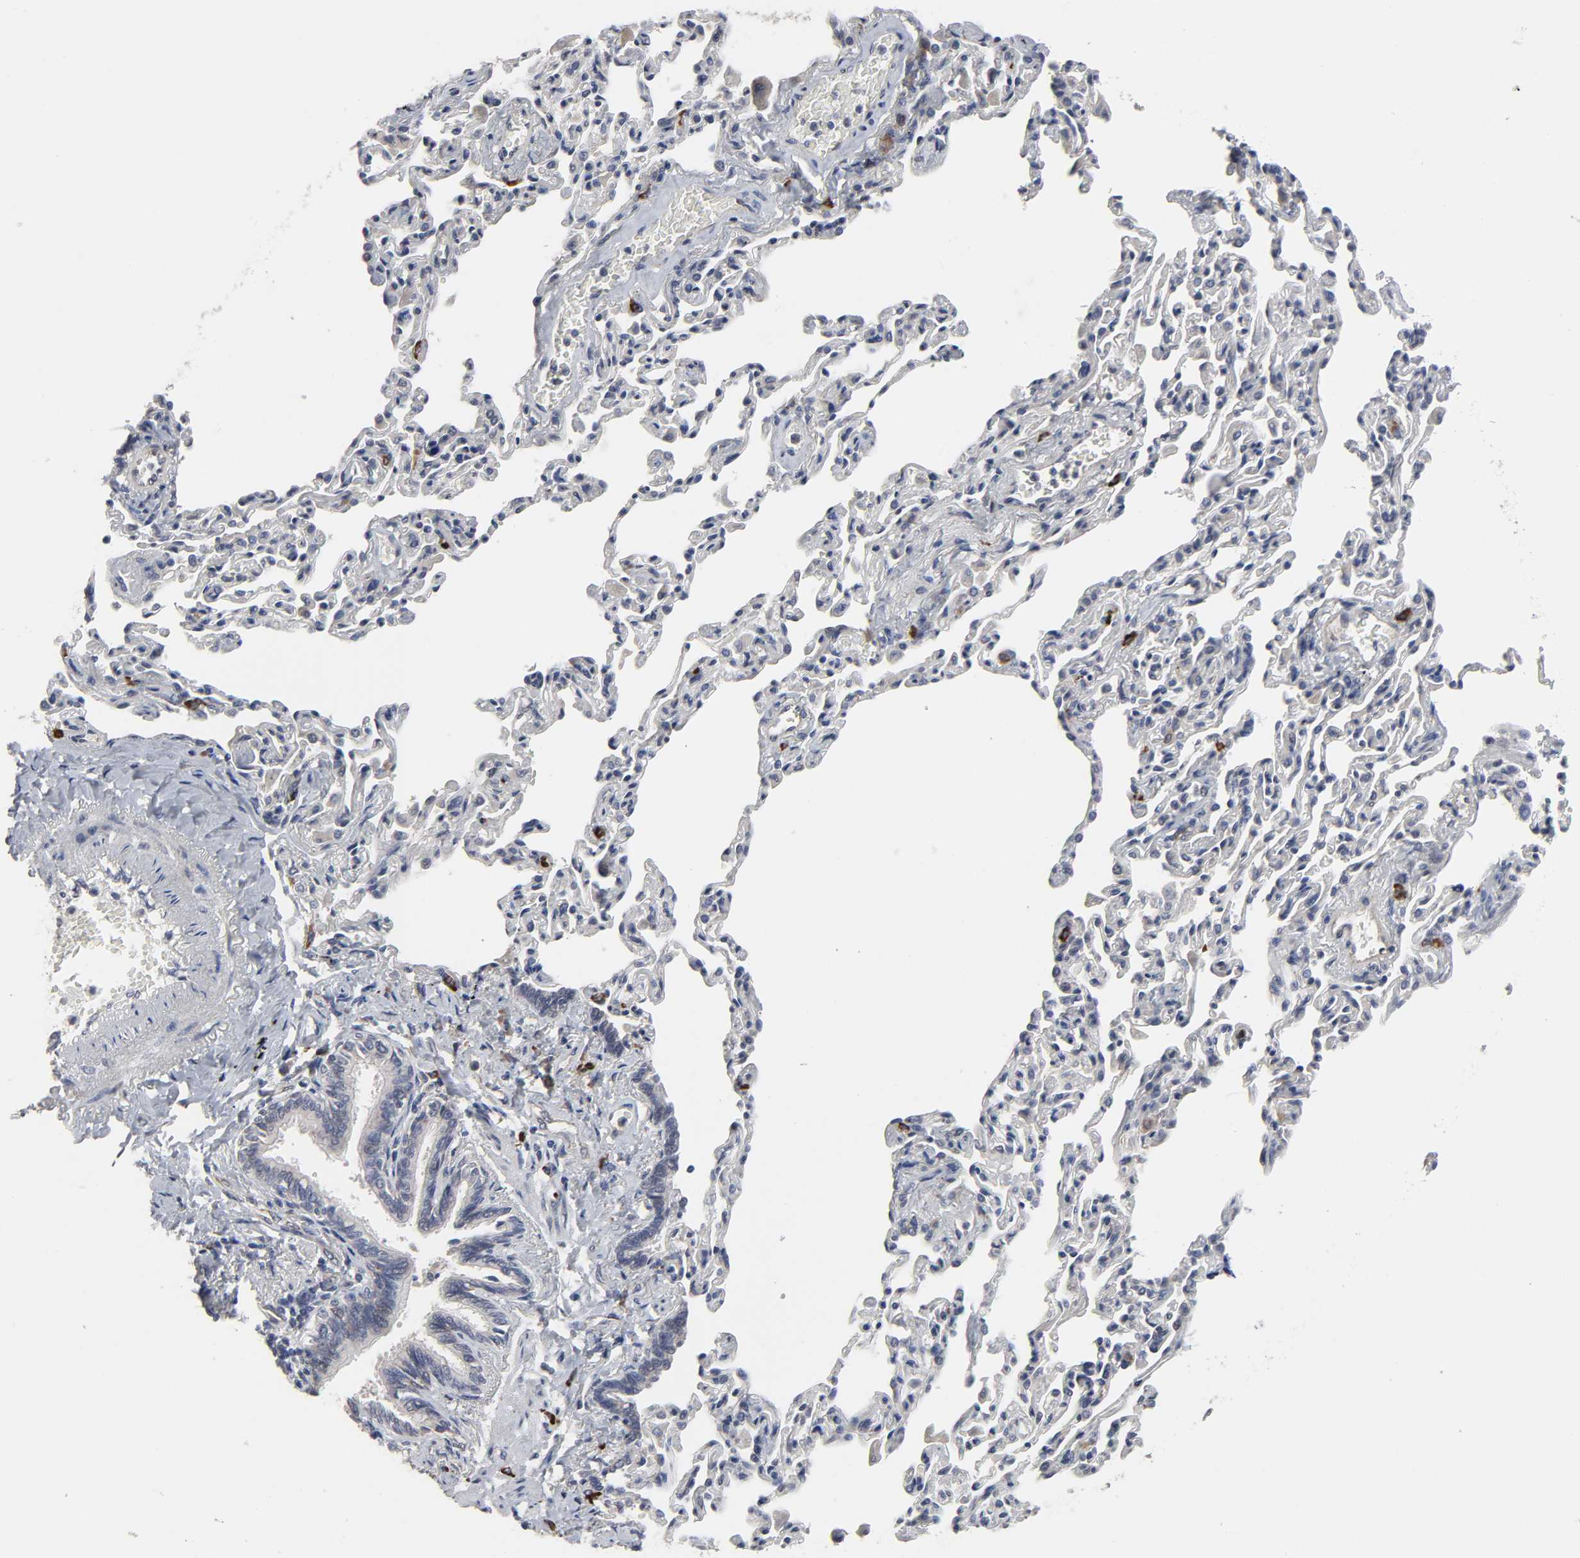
{"staining": {"intensity": "weak", "quantity": ">75%", "location": "cytoplasmic/membranous,nuclear"}, "tissue": "bronchus", "cell_type": "Respiratory epithelial cells", "image_type": "normal", "snomed": [{"axis": "morphology", "description": "Normal tissue, NOS"}, {"axis": "topography", "description": "Lung"}], "caption": "Immunohistochemistry of unremarkable bronchus reveals low levels of weak cytoplasmic/membranous,nuclear expression in about >75% of respiratory epithelial cells.", "gene": "HNF4A", "patient": {"sex": "male", "age": 64}}